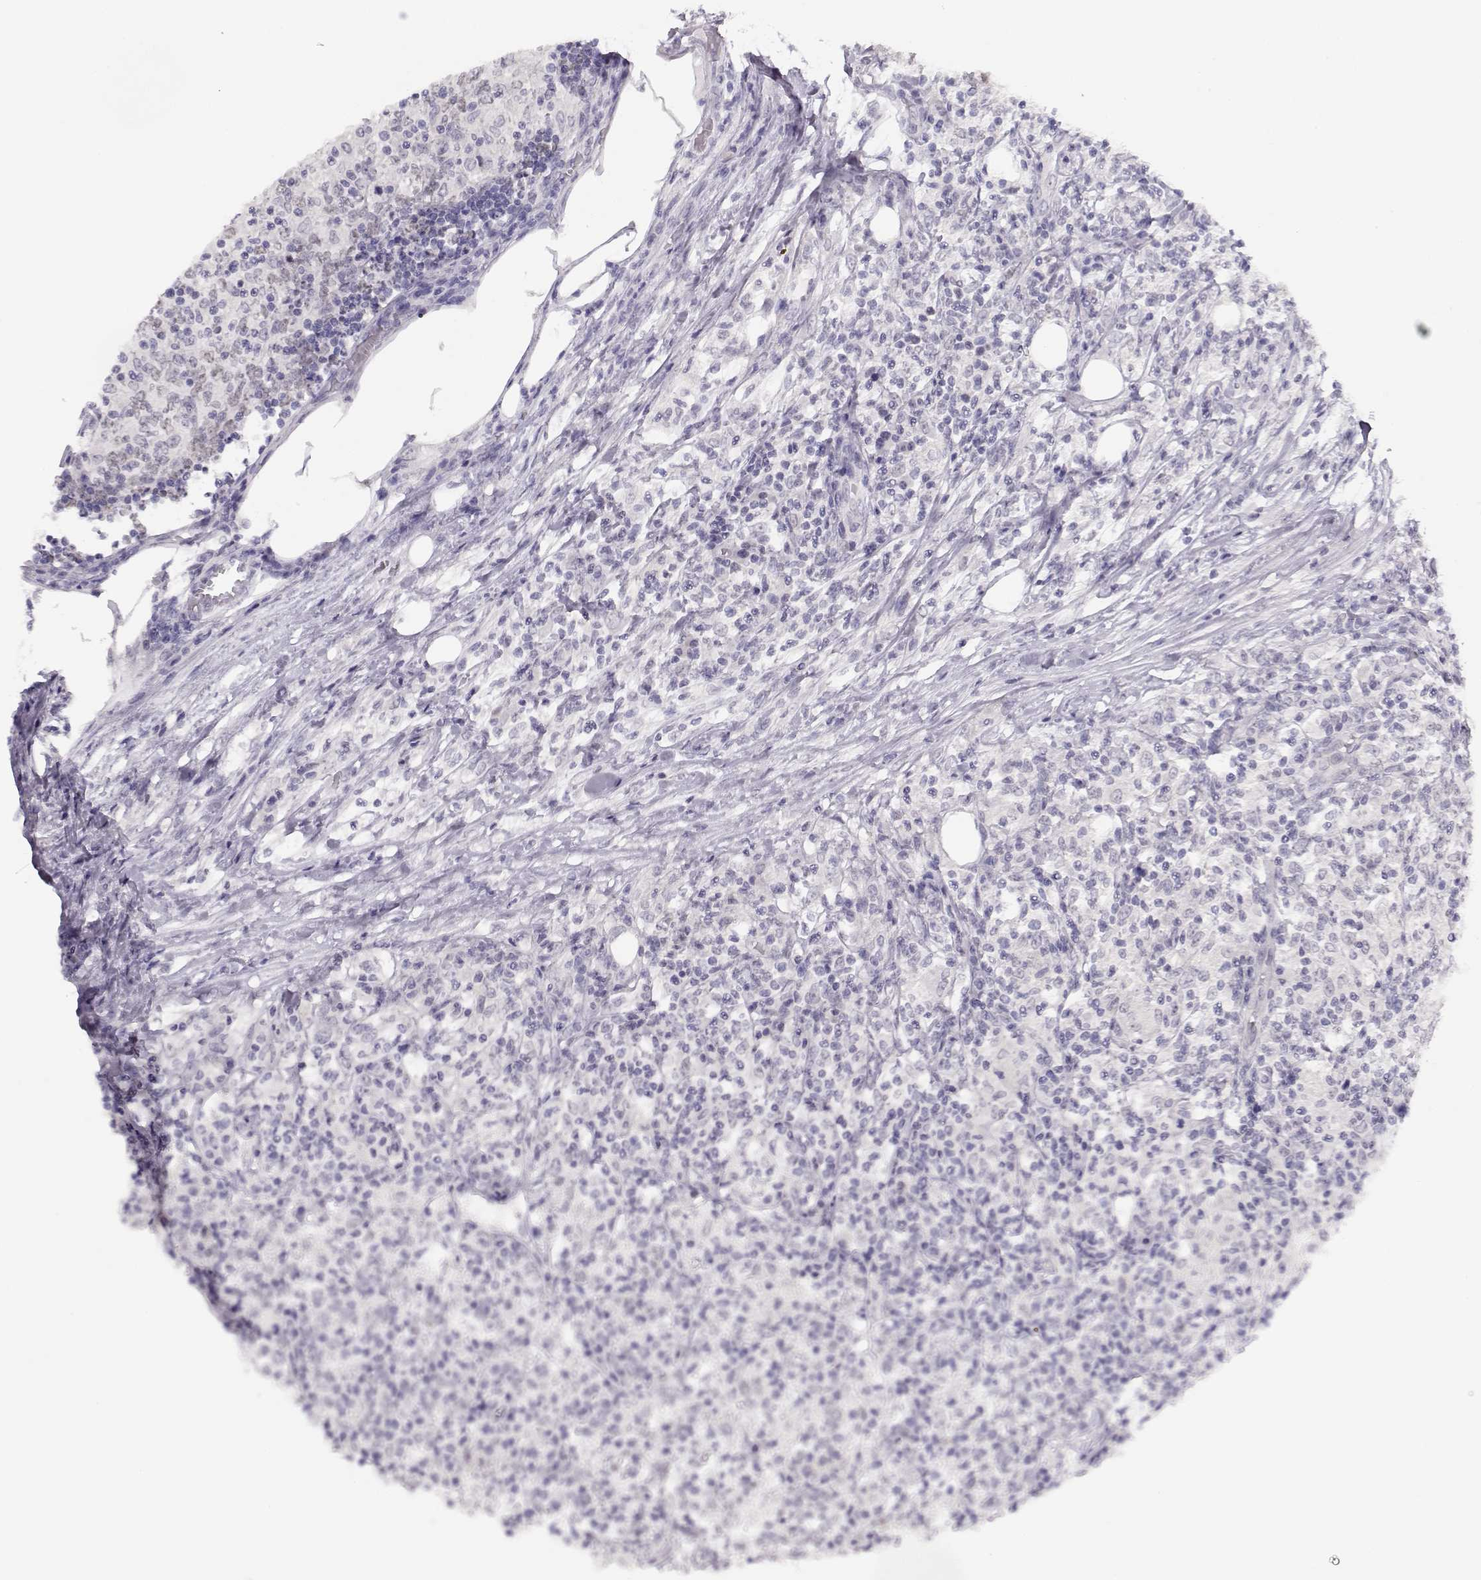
{"staining": {"intensity": "negative", "quantity": "none", "location": "none"}, "tissue": "lymphoma", "cell_type": "Tumor cells", "image_type": "cancer", "snomed": [{"axis": "morphology", "description": "Malignant lymphoma, non-Hodgkin's type, High grade"}, {"axis": "topography", "description": "Lymph node"}], "caption": "A high-resolution photomicrograph shows immunohistochemistry staining of lymphoma, which shows no significant expression in tumor cells.", "gene": "IMPG1", "patient": {"sex": "female", "age": 84}}